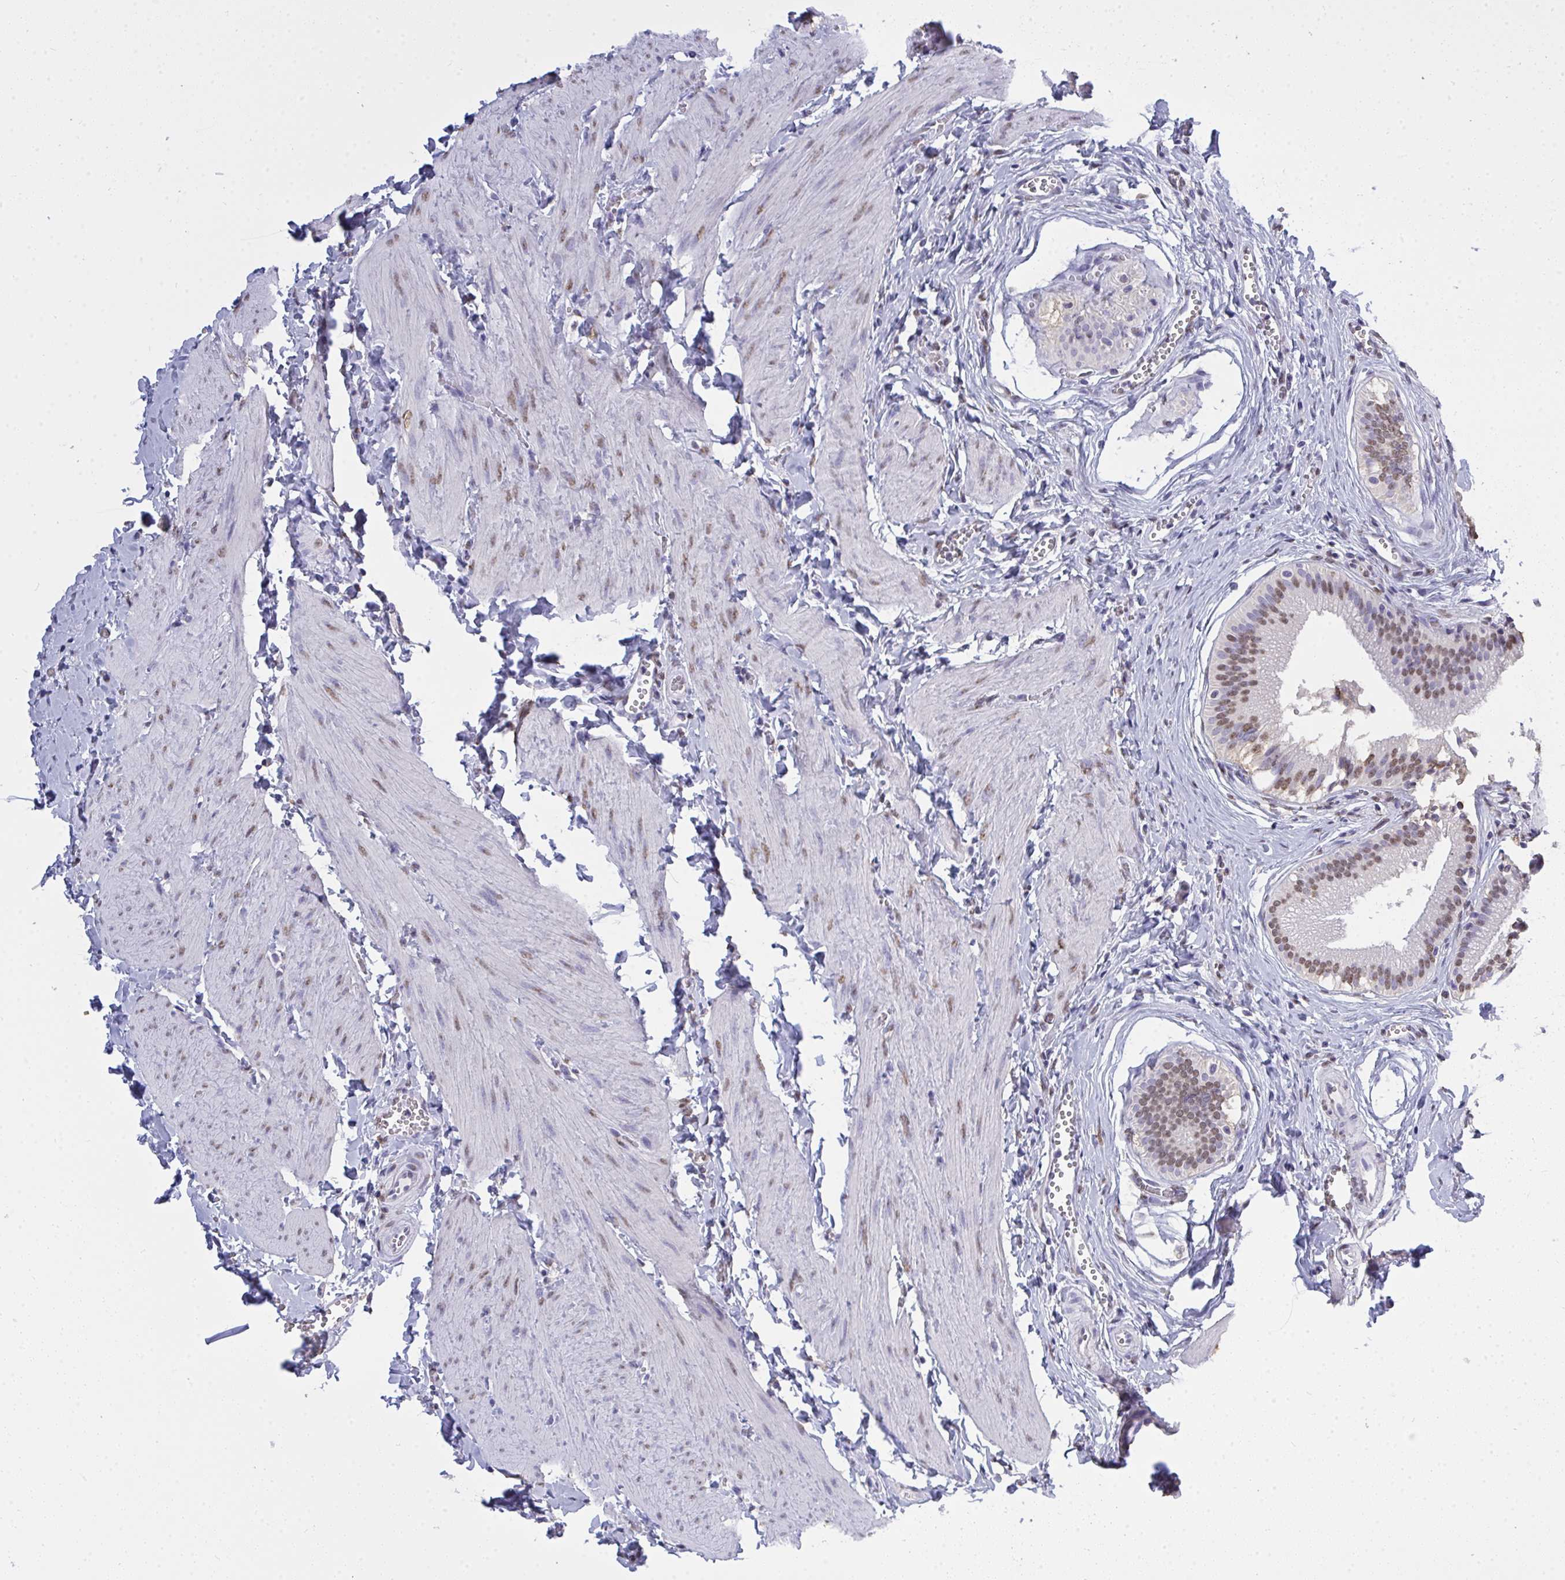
{"staining": {"intensity": "moderate", "quantity": ">75%", "location": "nuclear"}, "tissue": "gallbladder", "cell_type": "Glandular cells", "image_type": "normal", "snomed": [{"axis": "morphology", "description": "Normal tissue, NOS"}, {"axis": "topography", "description": "Gallbladder"}], "caption": "IHC micrograph of normal gallbladder stained for a protein (brown), which displays medium levels of moderate nuclear staining in approximately >75% of glandular cells.", "gene": "SEMA6B", "patient": {"sex": "male", "age": 17}}